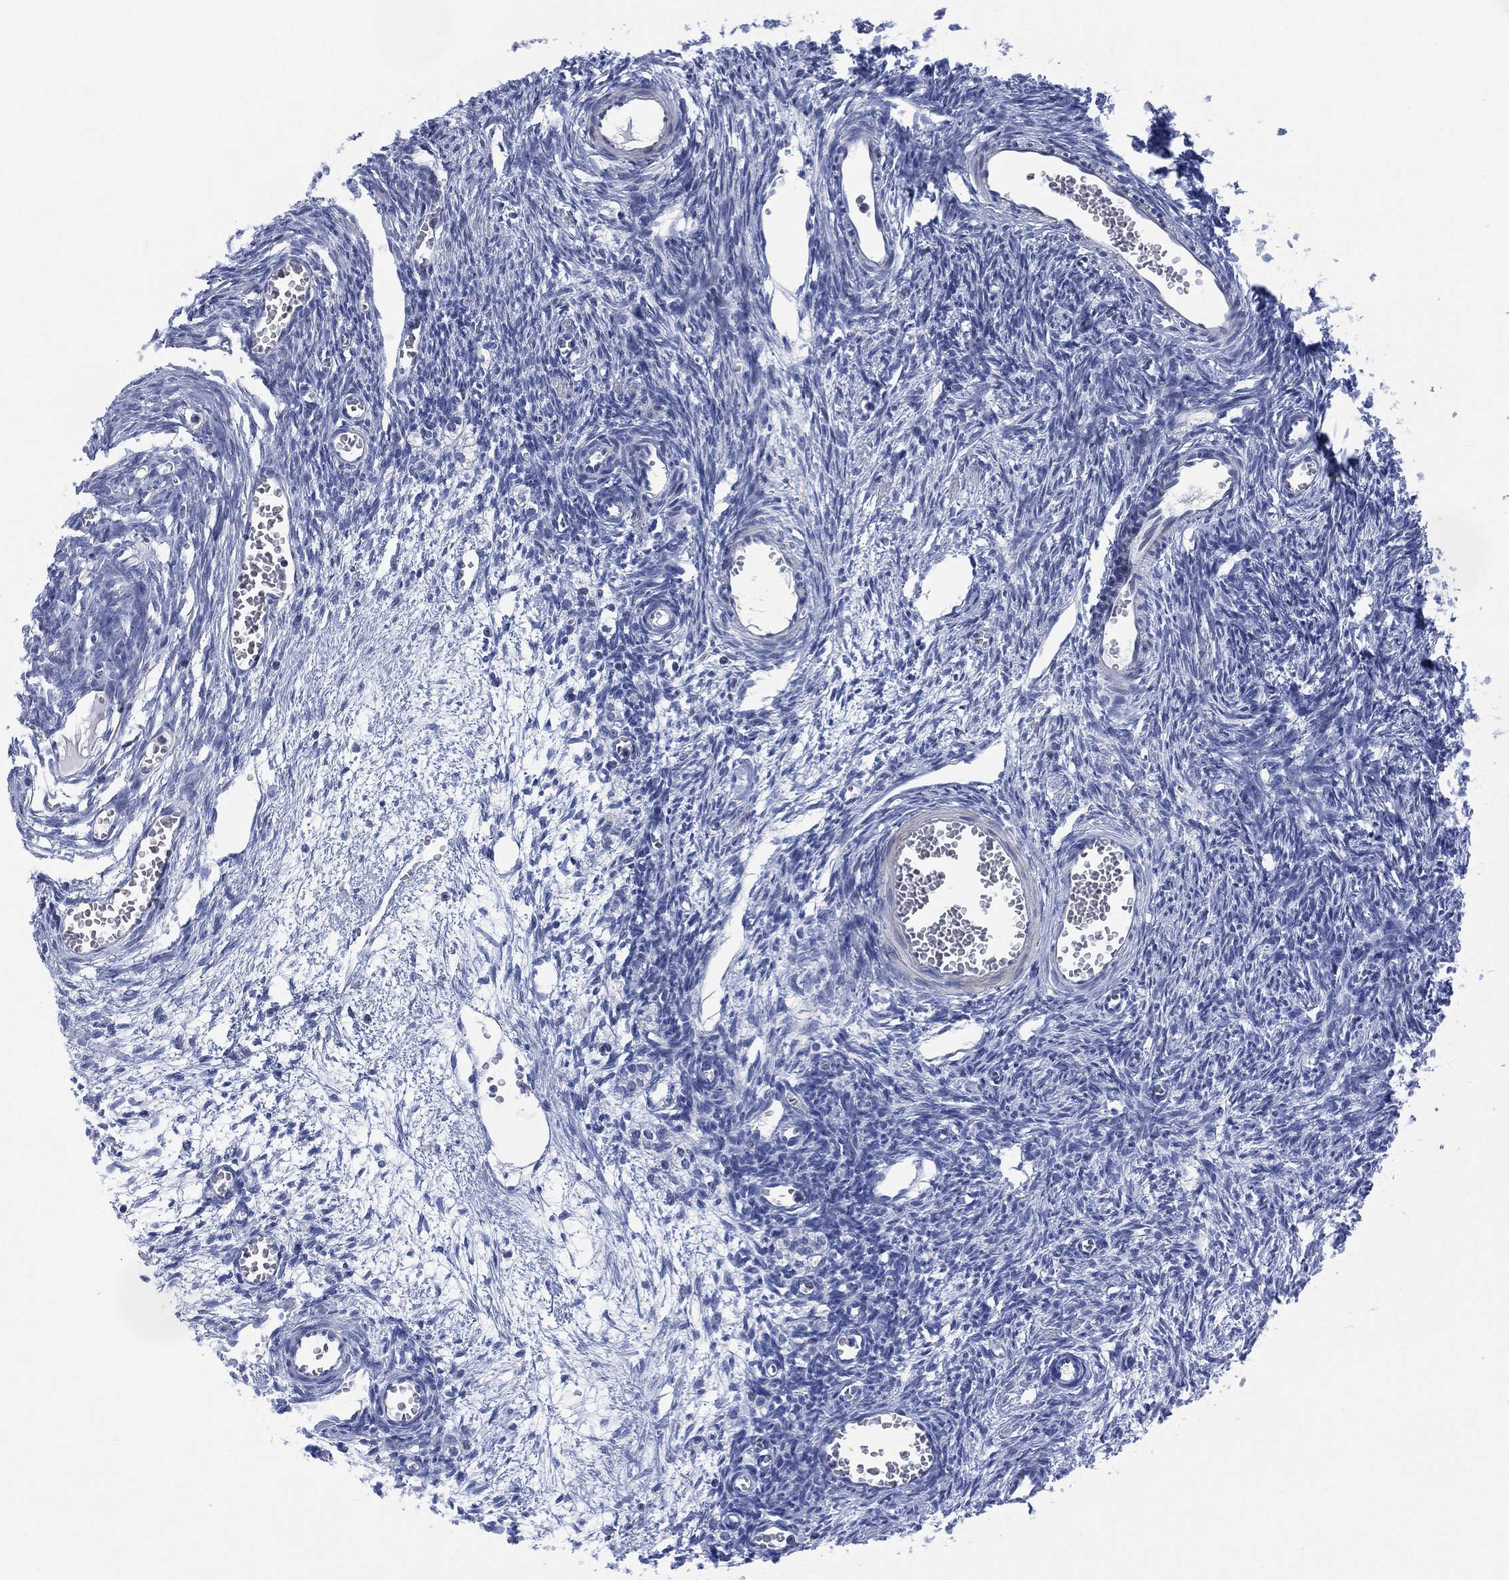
{"staining": {"intensity": "negative", "quantity": "none", "location": "none"}, "tissue": "ovary", "cell_type": "Ovarian stroma cells", "image_type": "normal", "snomed": [{"axis": "morphology", "description": "Normal tissue, NOS"}, {"axis": "topography", "description": "Ovary"}], "caption": "Immunohistochemistry histopathology image of benign ovary: human ovary stained with DAB shows no significant protein staining in ovarian stroma cells. (DAB immunohistochemistry with hematoxylin counter stain).", "gene": "SLC4A4", "patient": {"sex": "female", "age": 27}}